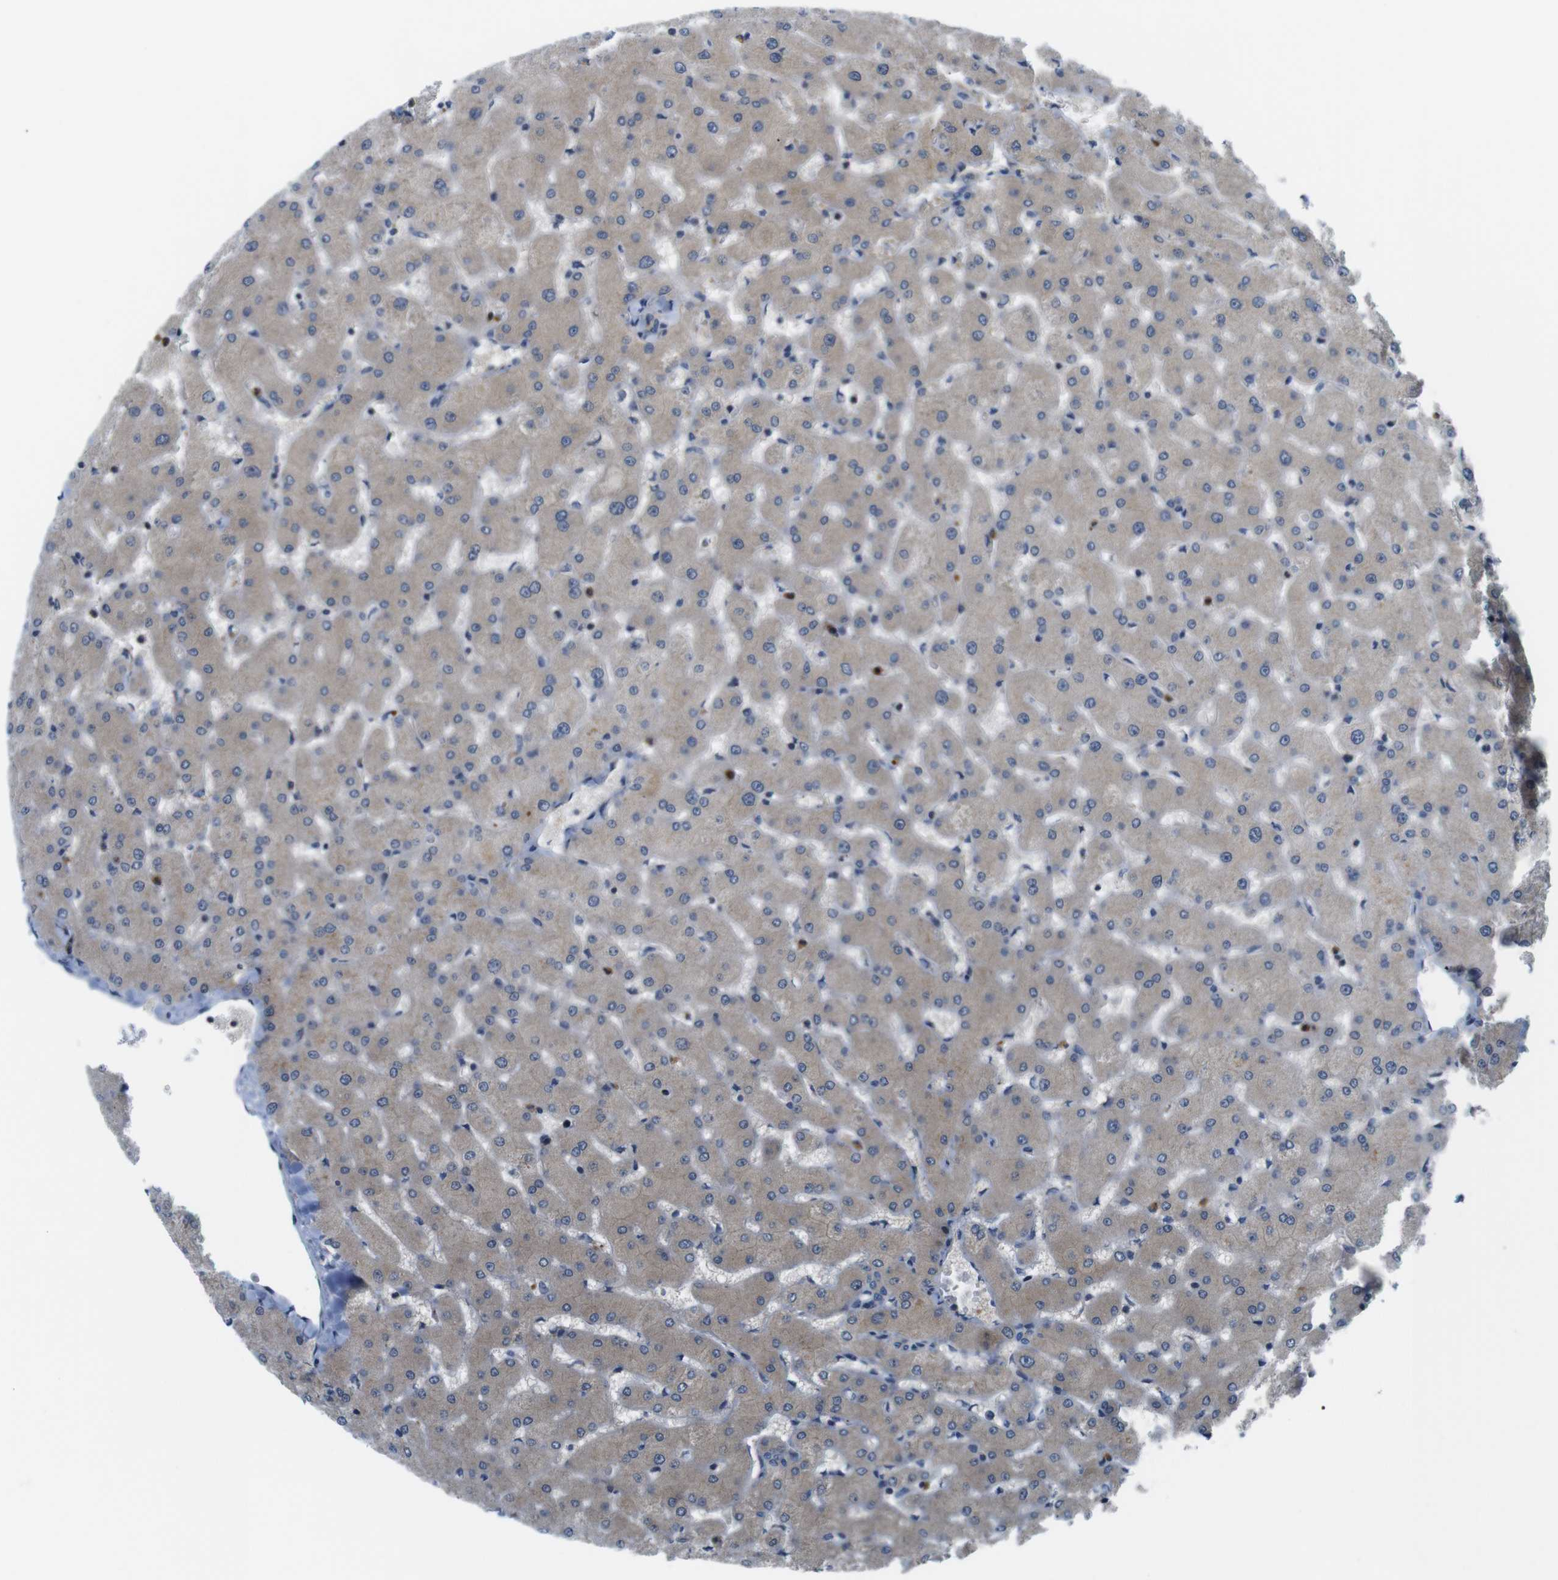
{"staining": {"intensity": "weak", "quantity": "25%-75%", "location": "cytoplasmic/membranous"}, "tissue": "liver", "cell_type": "Cholangiocytes", "image_type": "normal", "snomed": [{"axis": "morphology", "description": "Normal tissue, NOS"}, {"axis": "topography", "description": "Liver"}], "caption": "A micrograph of liver stained for a protein displays weak cytoplasmic/membranous brown staining in cholangiocytes. The staining was performed using DAB to visualize the protein expression in brown, while the nuclei were stained in blue with hematoxylin (Magnification: 20x).", "gene": "ZDHHC3", "patient": {"sex": "female", "age": 63}}